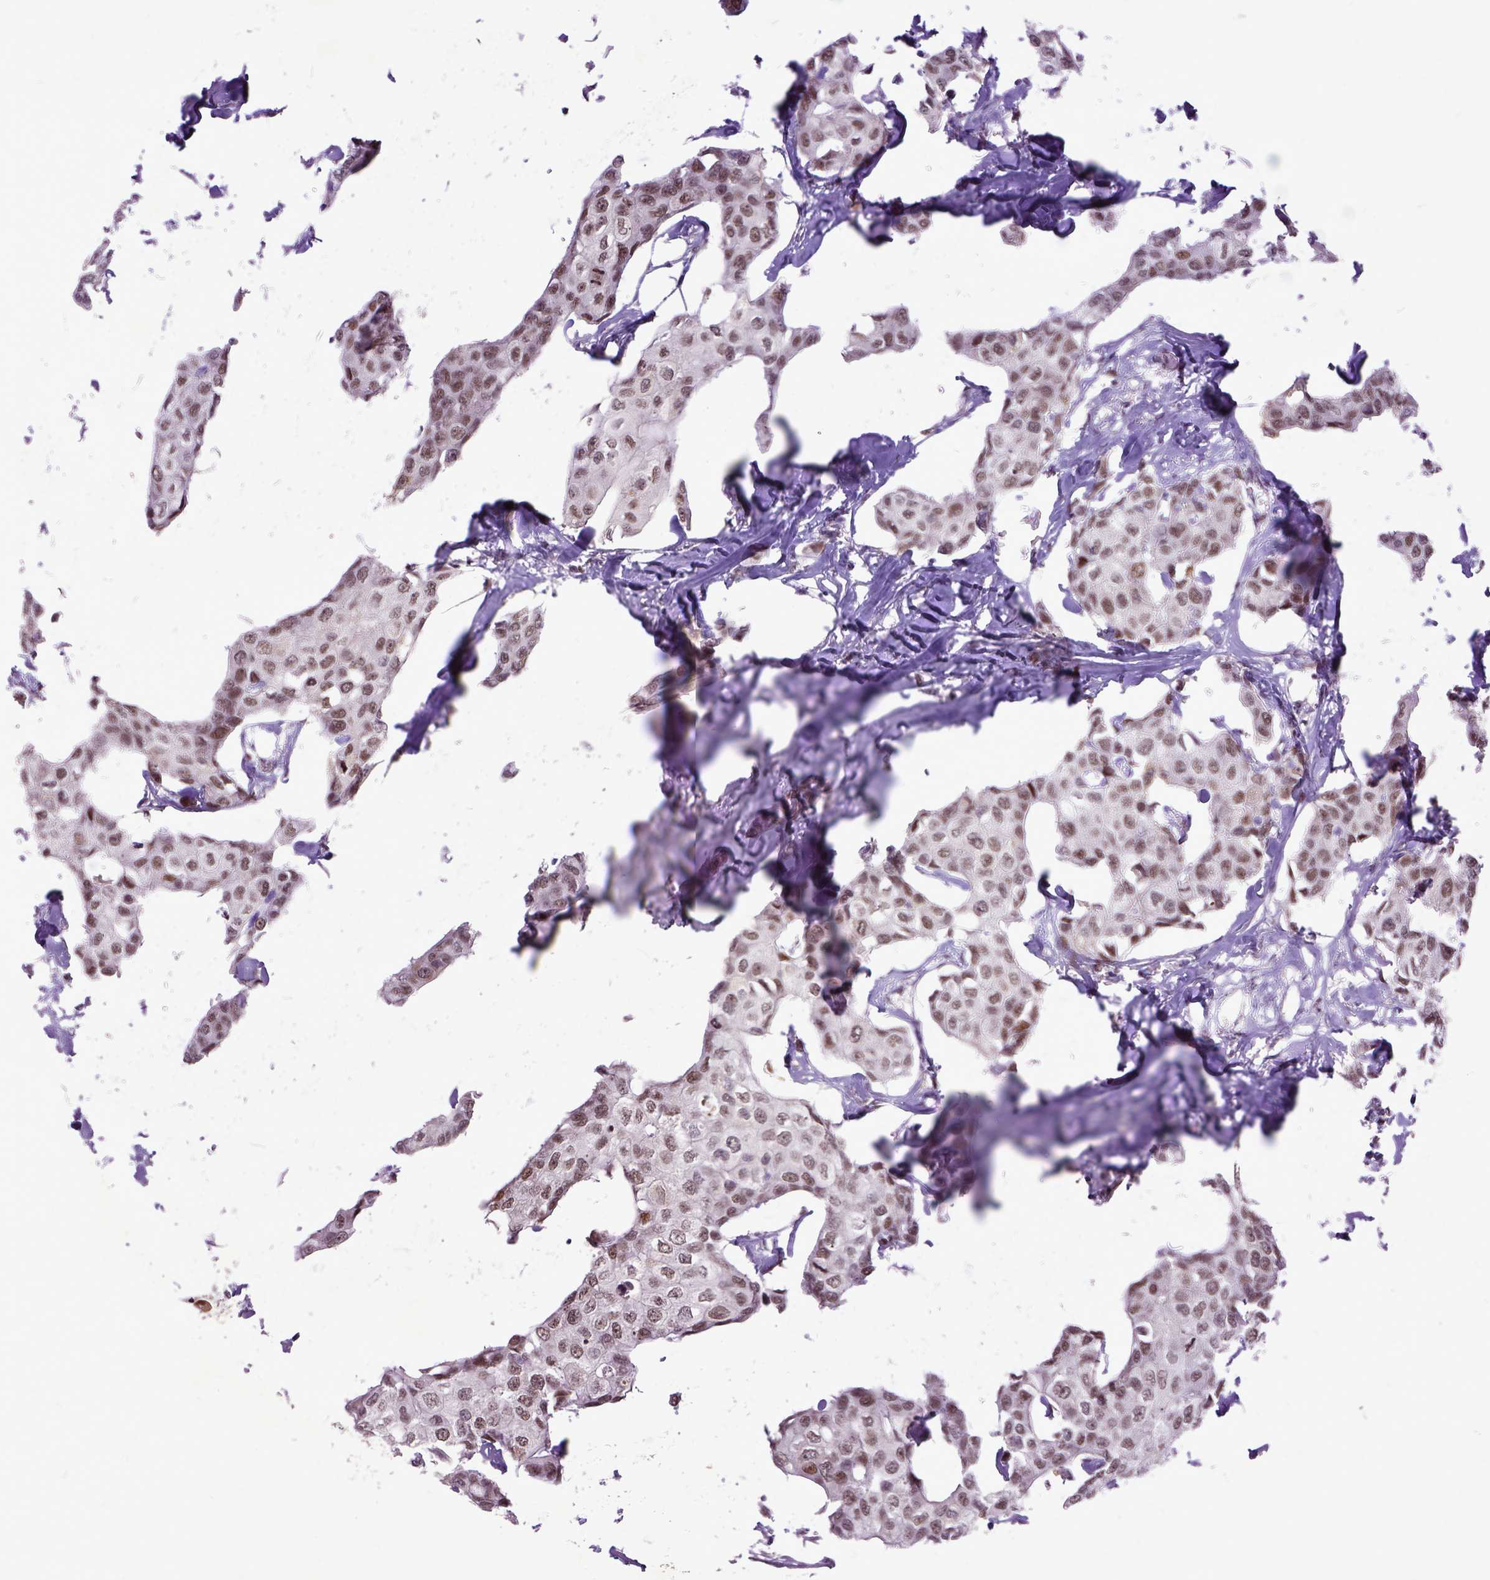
{"staining": {"intensity": "weak", "quantity": ">75%", "location": "cytoplasmic/membranous,nuclear"}, "tissue": "breast cancer", "cell_type": "Tumor cells", "image_type": "cancer", "snomed": [{"axis": "morphology", "description": "Duct carcinoma"}, {"axis": "topography", "description": "Breast"}], "caption": "The image reveals staining of breast invasive ductal carcinoma, revealing weak cytoplasmic/membranous and nuclear protein expression (brown color) within tumor cells.", "gene": "RCC2", "patient": {"sex": "female", "age": 80}}